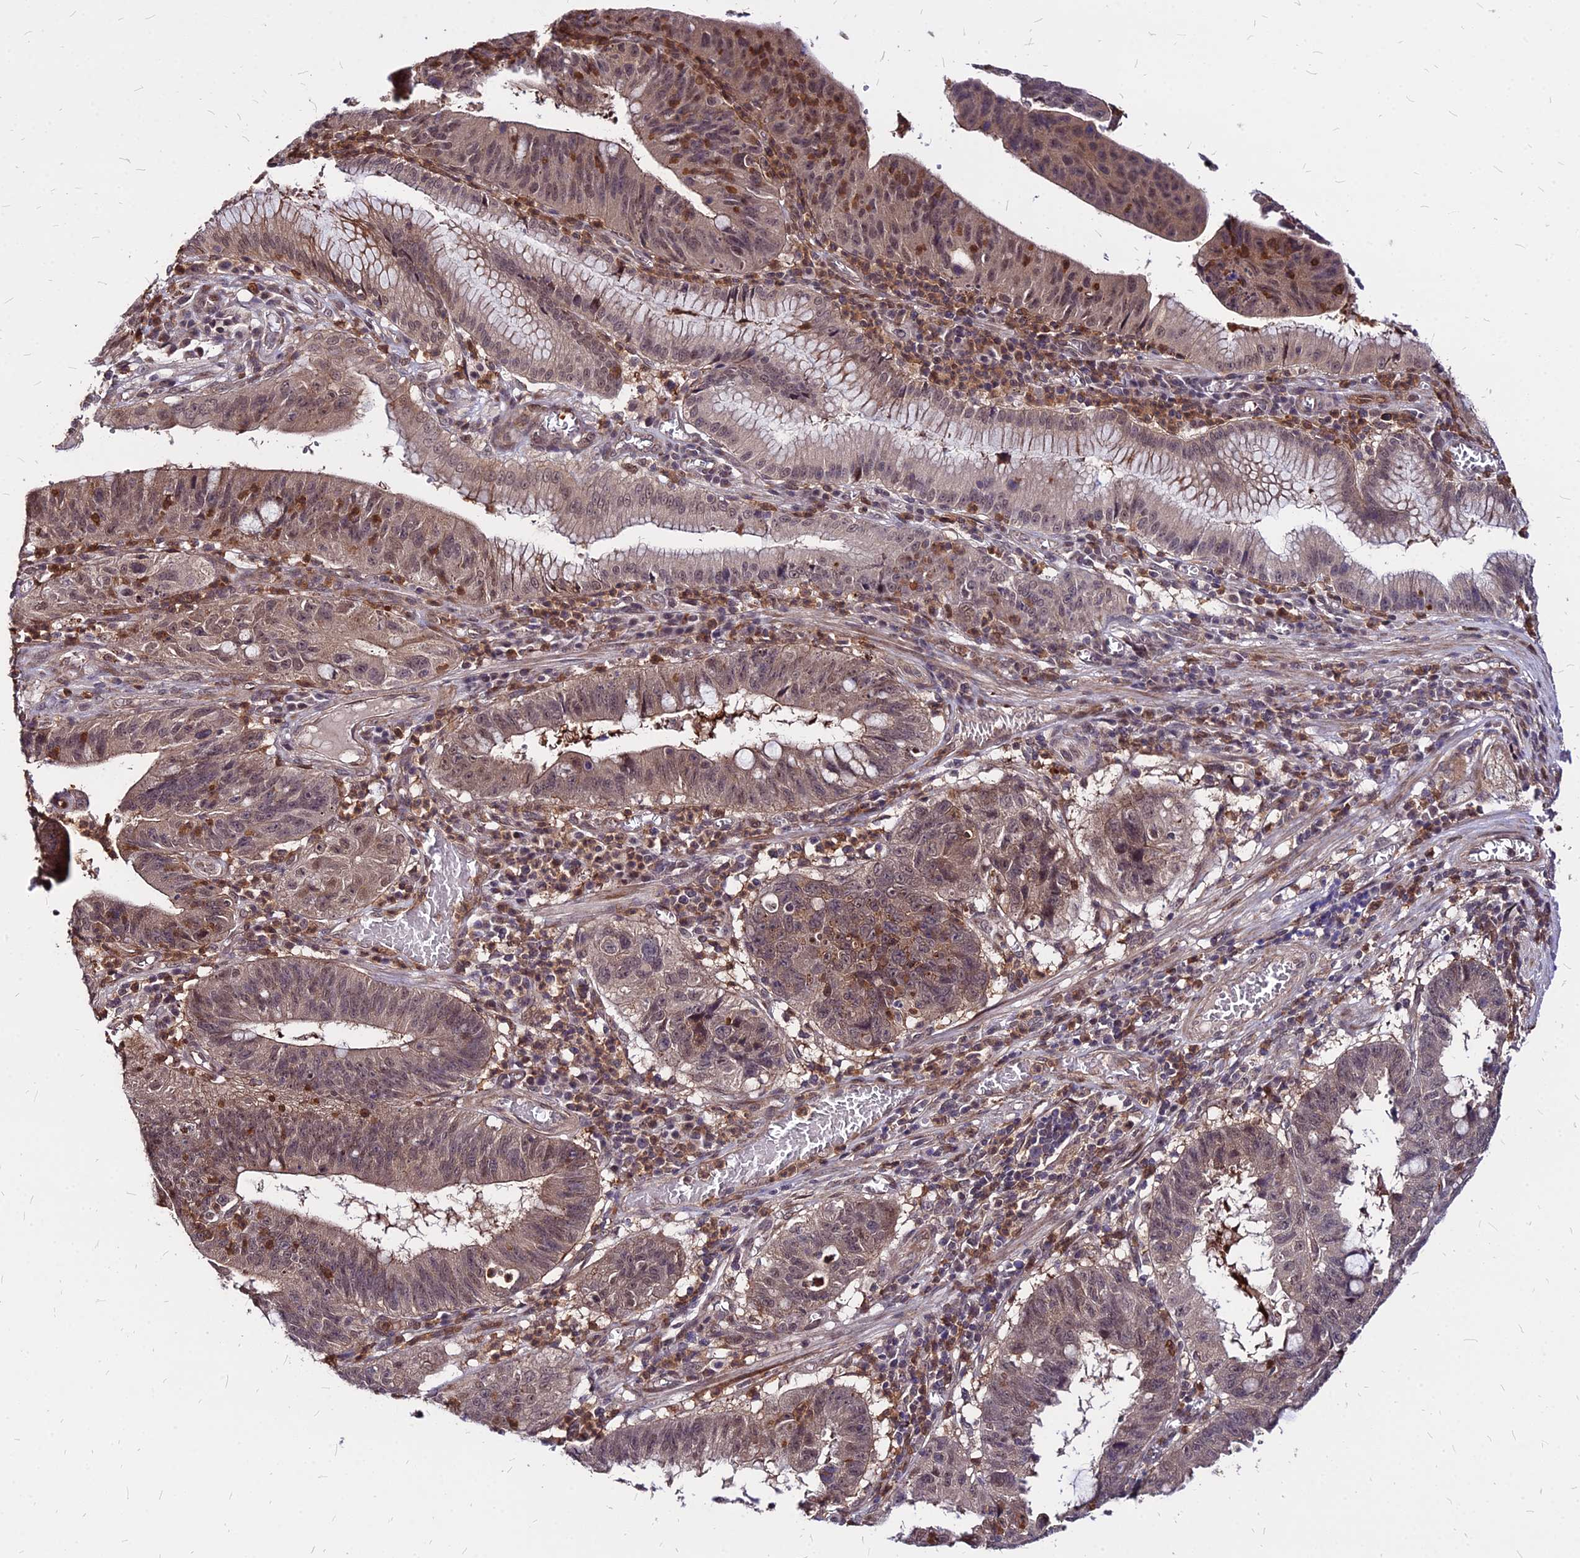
{"staining": {"intensity": "weak", "quantity": "25%-75%", "location": "cytoplasmic/membranous,nuclear"}, "tissue": "stomach cancer", "cell_type": "Tumor cells", "image_type": "cancer", "snomed": [{"axis": "morphology", "description": "Adenocarcinoma, NOS"}, {"axis": "topography", "description": "Stomach"}], "caption": "High-power microscopy captured an immunohistochemistry (IHC) histopathology image of adenocarcinoma (stomach), revealing weak cytoplasmic/membranous and nuclear staining in about 25%-75% of tumor cells. (Brightfield microscopy of DAB IHC at high magnification).", "gene": "APBA3", "patient": {"sex": "male", "age": 59}}